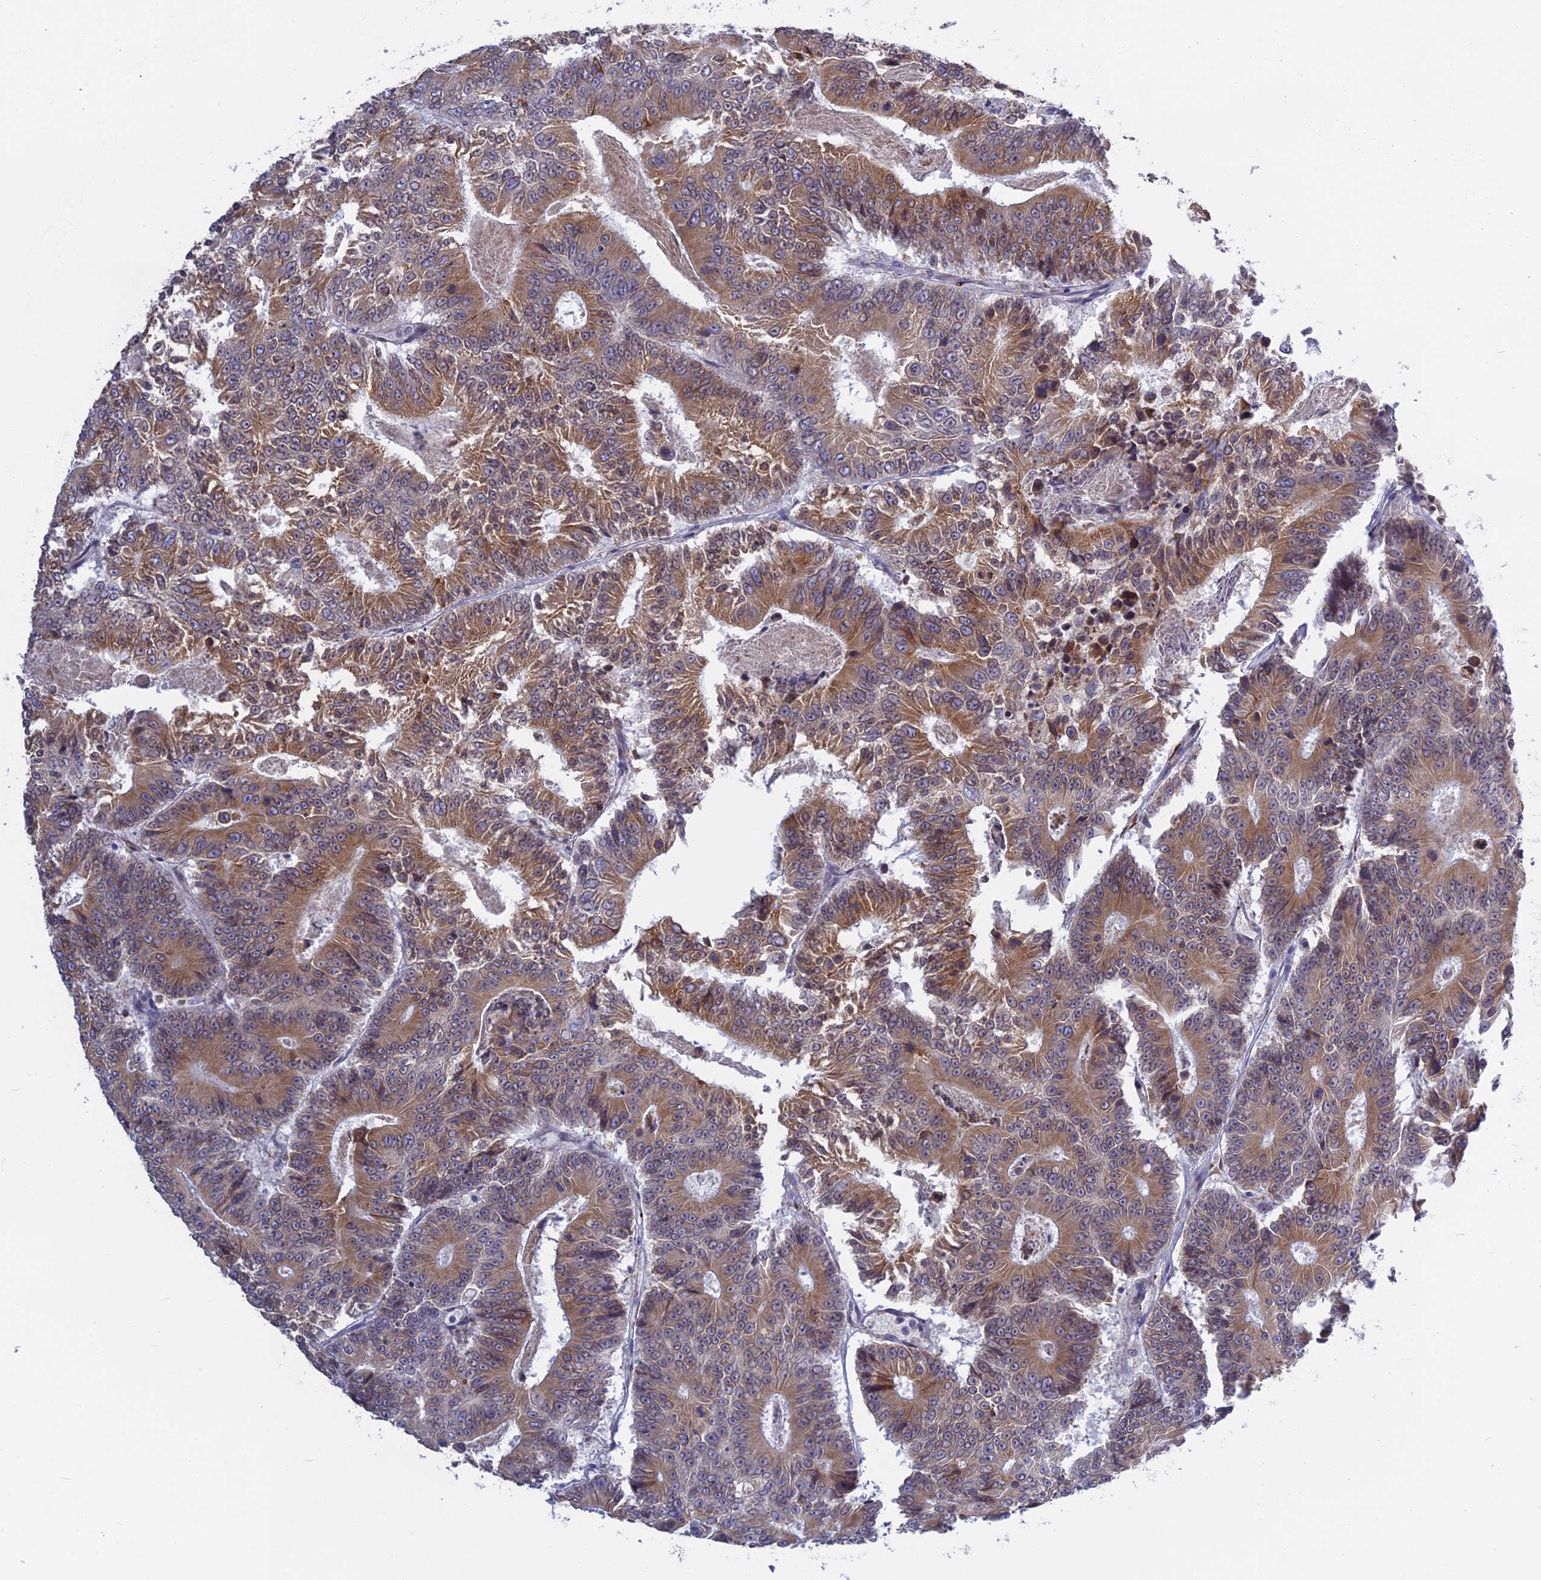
{"staining": {"intensity": "moderate", "quantity": ">75%", "location": "cytoplasmic/membranous"}, "tissue": "colorectal cancer", "cell_type": "Tumor cells", "image_type": "cancer", "snomed": [{"axis": "morphology", "description": "Adenocarcinoma, NOS"}, {"axis": "topography", "description": "Colon"}], "caption": "Immunohistochemical staining of human colorectal adenocarcinoma displays medium levels of moderate cytoplasmic/membranous staining in about >75% of tumor cells.", "gene": "TLCD1", "patient": {"sex": "male", "age": 83}}